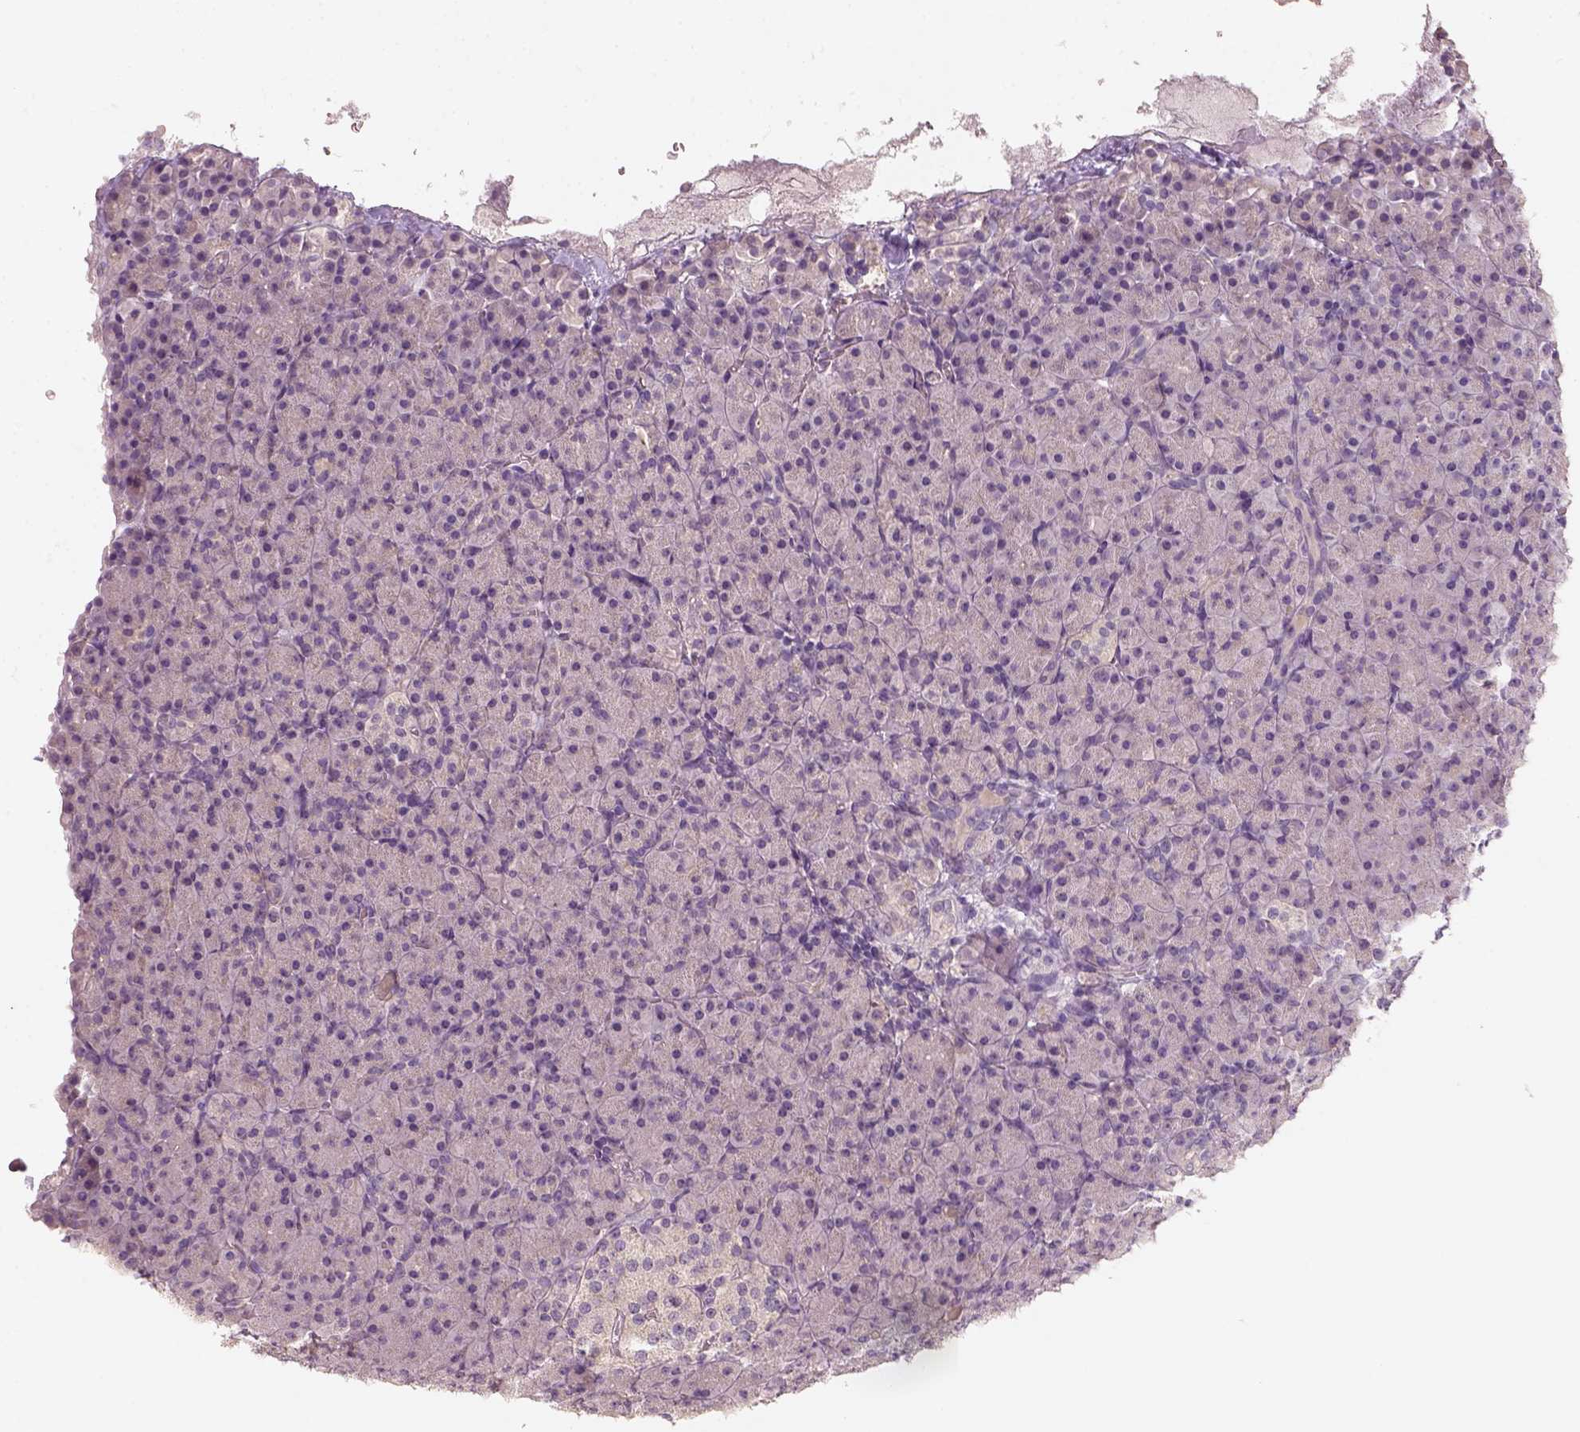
{"staining": {"intensity": "negative", "quantity": "none", "location": "none"}, "tissue": "pancreas", "cell_type": "Exocrine glandular cells", "image_type": "normal", "snomed": [{"axis": "morphology", "description": "Normal tissue, NOS"}, {"axis": "topography", "description": "Pancreas"}], "caption": "High power microscopy image of an IHC image of normal pancreas, revealing no significant positivity in exocrine glandular cells. (Brightfield microscopy of DAB (3,3'-diaminobenzidine) immunohistochemistry (IHC) at high magnification).", "gene": "AQP9", "patient": {"sex": "female", "age": 74}}